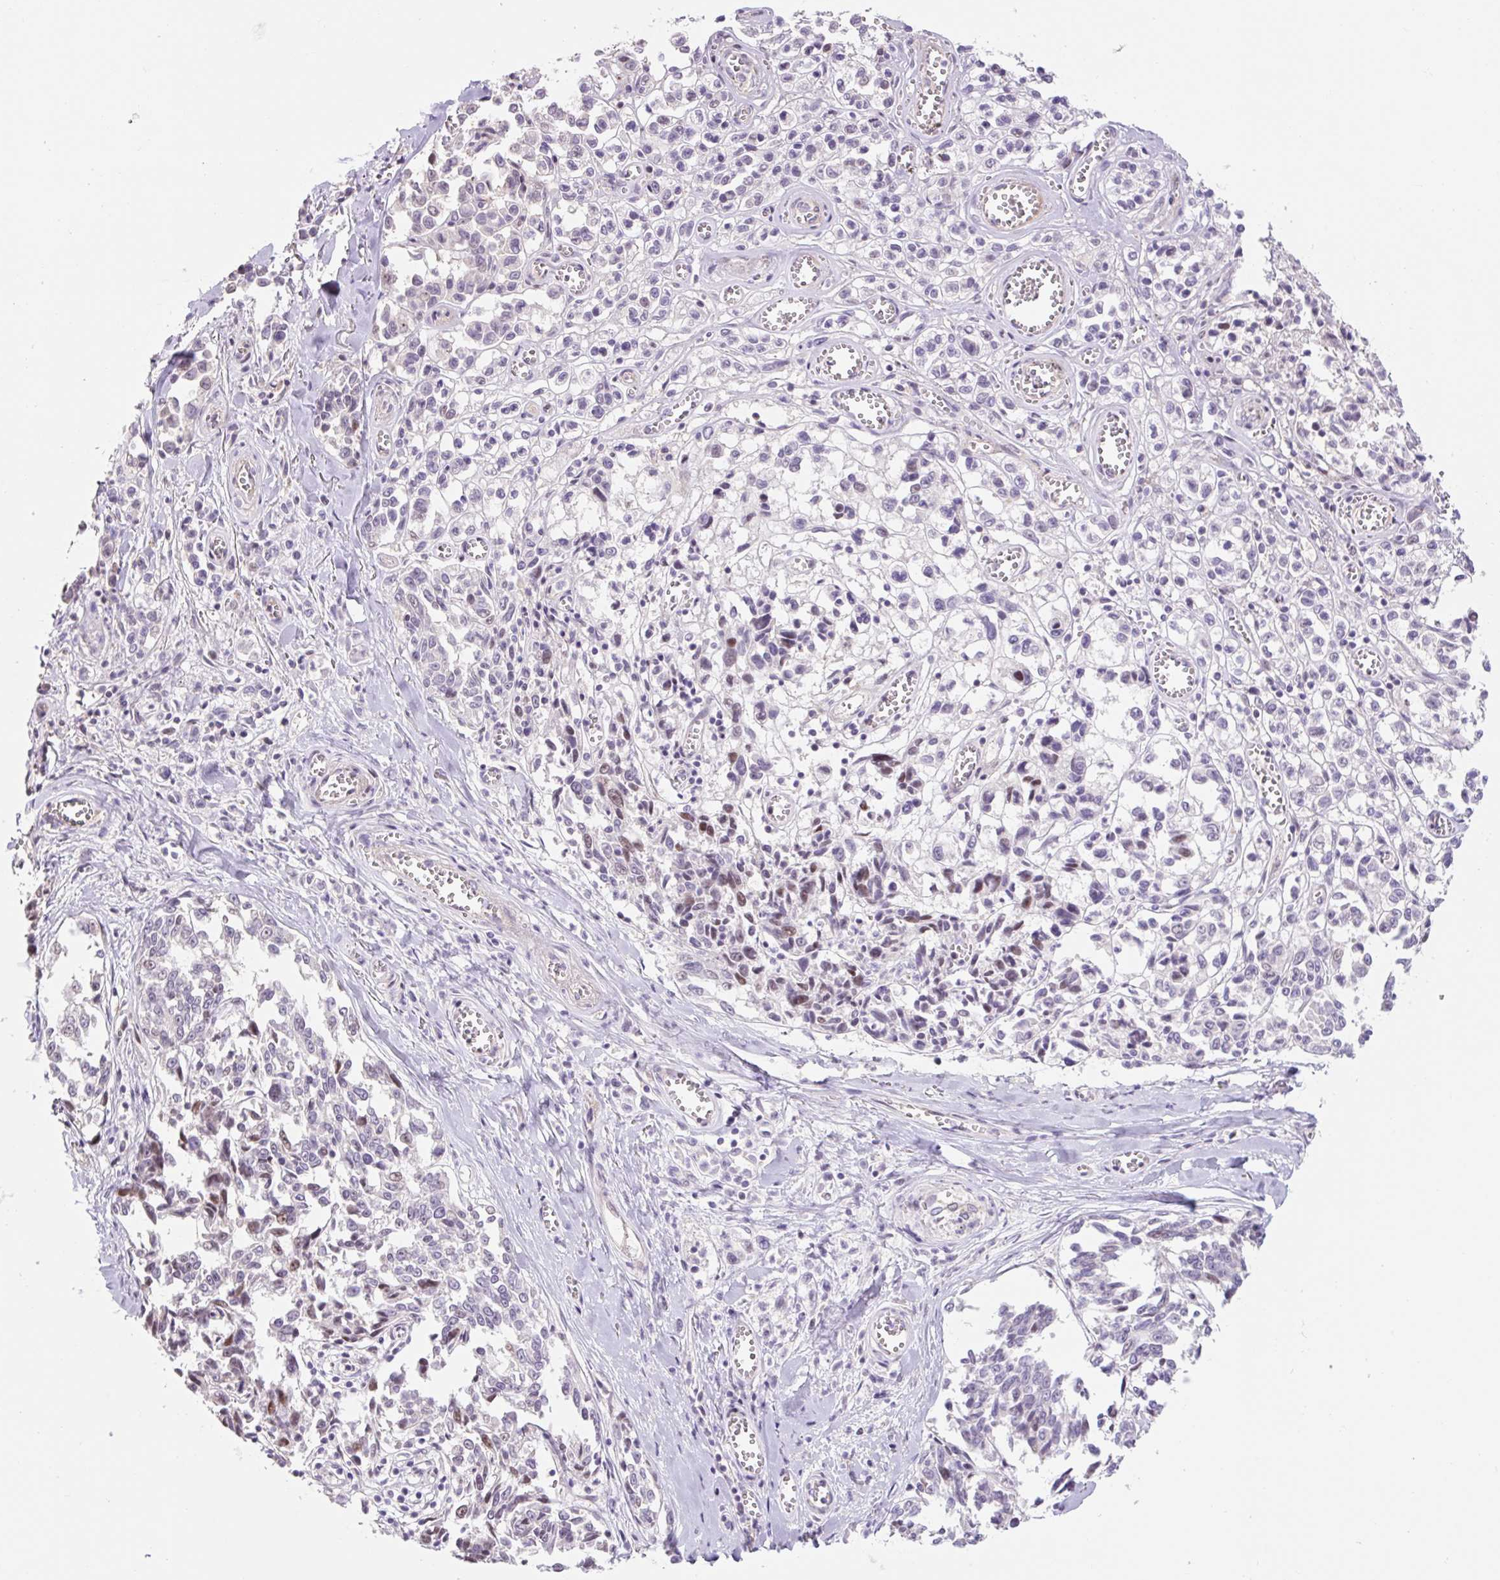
{"staining": {"intensity": "moderate", "quantity": "<25%", "location": "nuclear"}, "tissue": "melanoma", "cell_type": "Tumor cells", "image_type": "cancer", "snomed": [{"axis": "morphology", "description": "Malignant melanoma, NOS"}, {"axis": "topography", "description": "Skin"}], "caption": "Immunohistochemistry (IHC) (DAB) staining of human melanoma demonstrates moderate nuclear protein positivity in approximately <25% of tumor cells.", "gene": "ZNF552", "patient": {"sex": "female", "age": 64}}